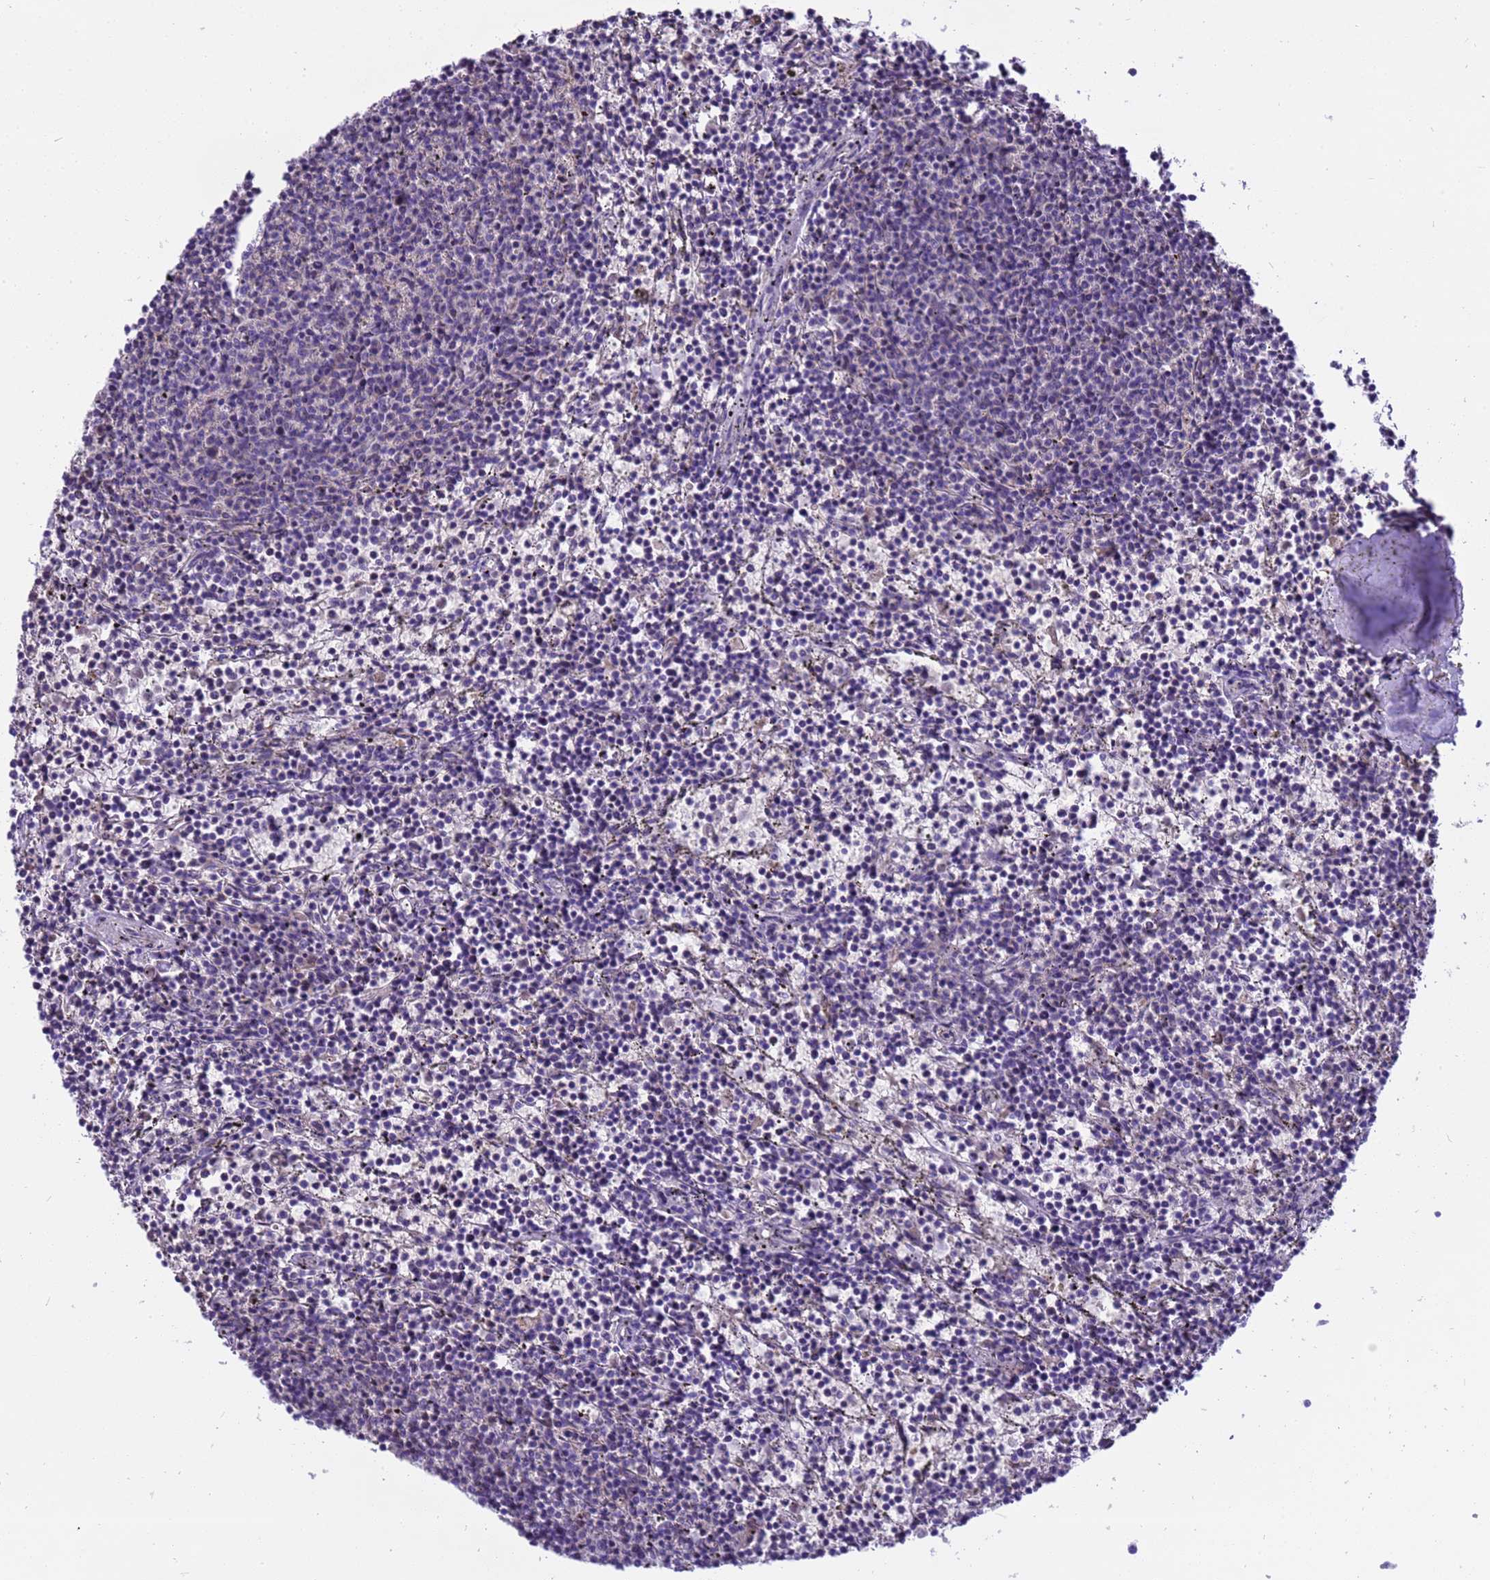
{"staining": {"intensity": "negative", "quantity": "none", "location": "none"}, "tissue": "lymphoma", "cell_type": "Tumor cells", "image_type": "cancer", "snomed": [{"axis": "morphology", "description": "Malignant lymphoma, non-Hodgkin's type, Low grade"}, {"axis": "topography", "description": "Spleen"}], "caption": "Lymphoma was stained to show a protein in brown. There is no significant positivity in tumor cells. The staining is performed using DAB (3,3'-diaminobenzidine) brown chromogen with nuclei counter-stained in using hematoxylin.", "gene": "PIEZO2", "patient": {"sex": "female", "age": 50}}